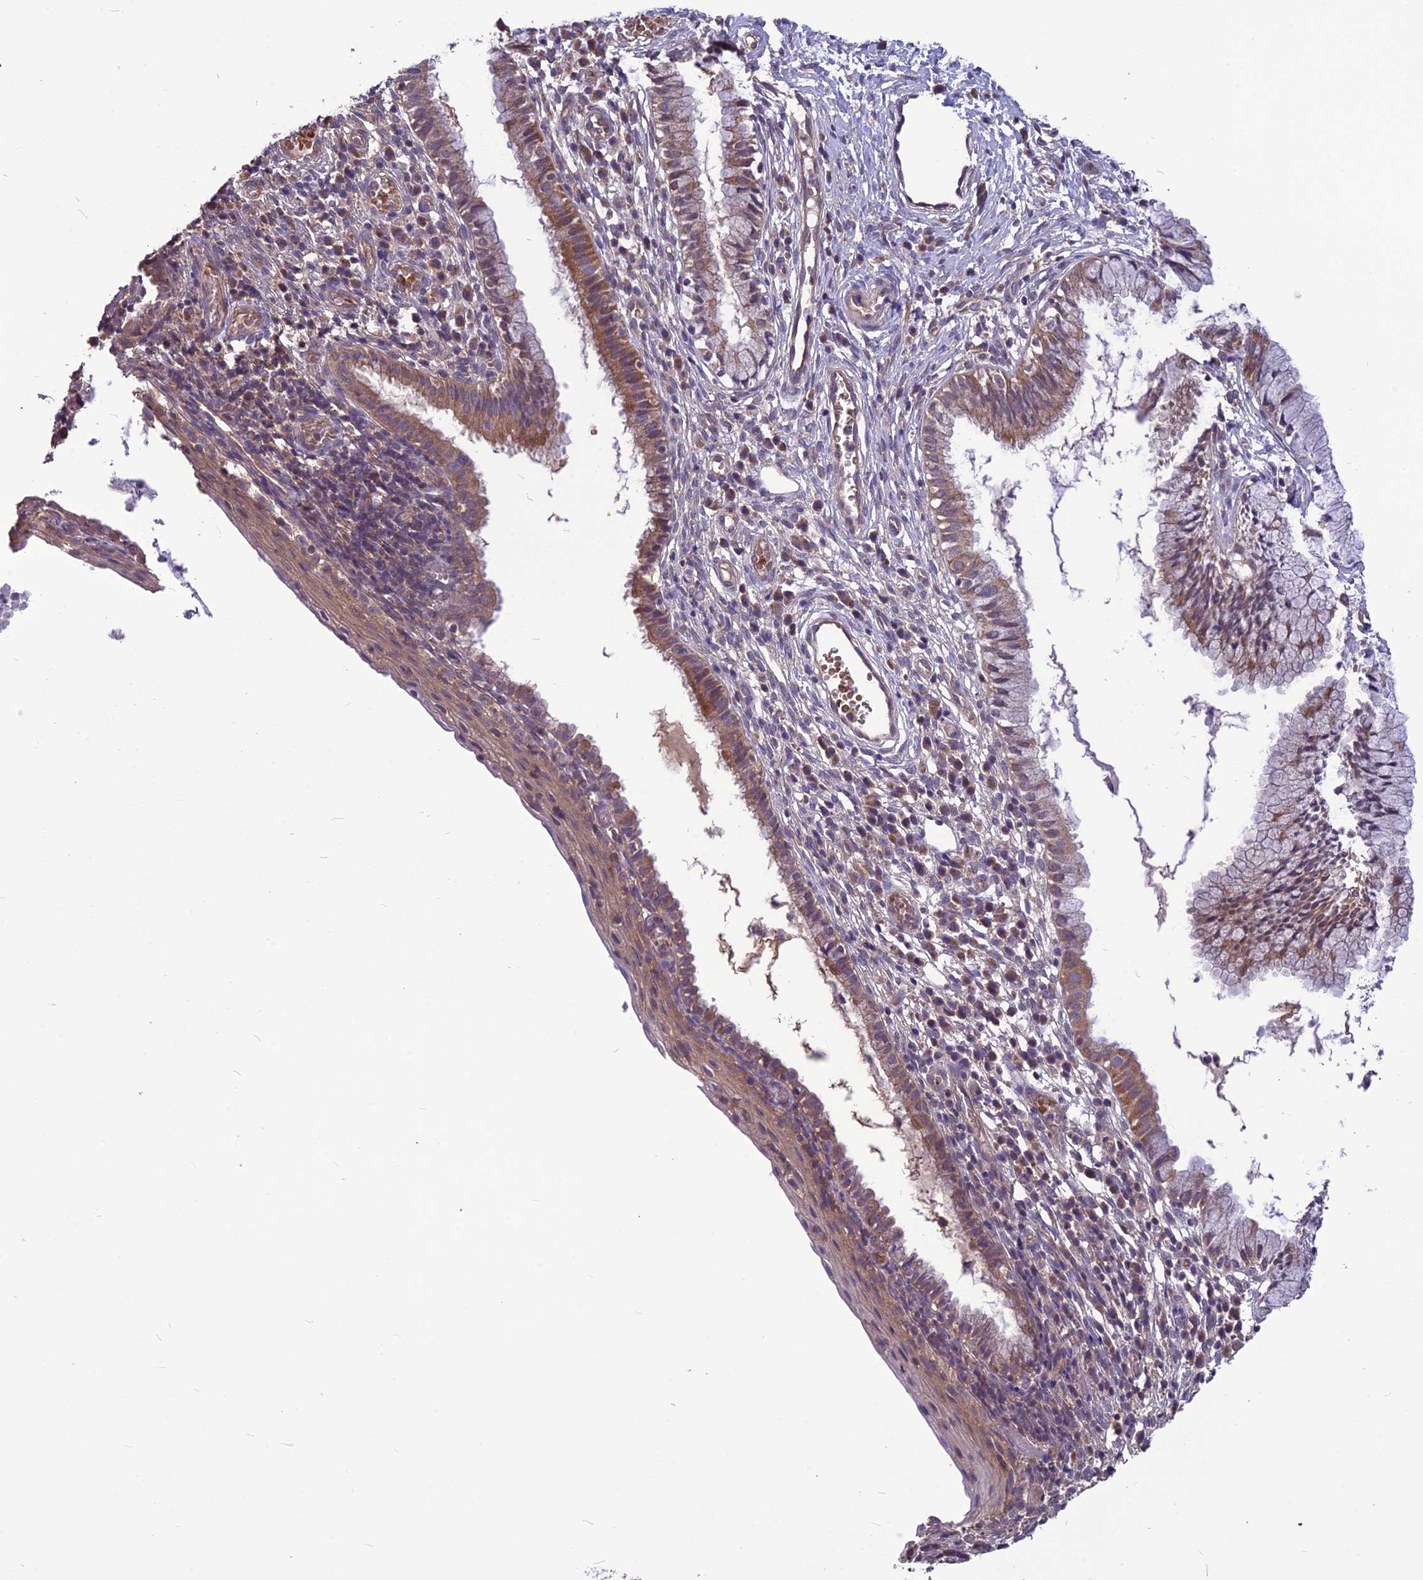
{"staining": {"intensity": "moderate", "quantity": "25%-75%", "location": "cytoplasmic/membranous"}, "tissue": "cervix", "cell_type": "Glandular cells", "image_type": "normal", "snomed": [{"axis": "morphology", "description": "Normal tissue, NOS"}, {"axis": "topography", "description": "Cervix"}], "caption": "Cervix stained for a protein (brown) reveals moderate cytoplasmic/membranous positive expression in about 25%-75% of glandular cells.", "gene": "PSMF1", "patient": {"sex": "female", "age": 27}}